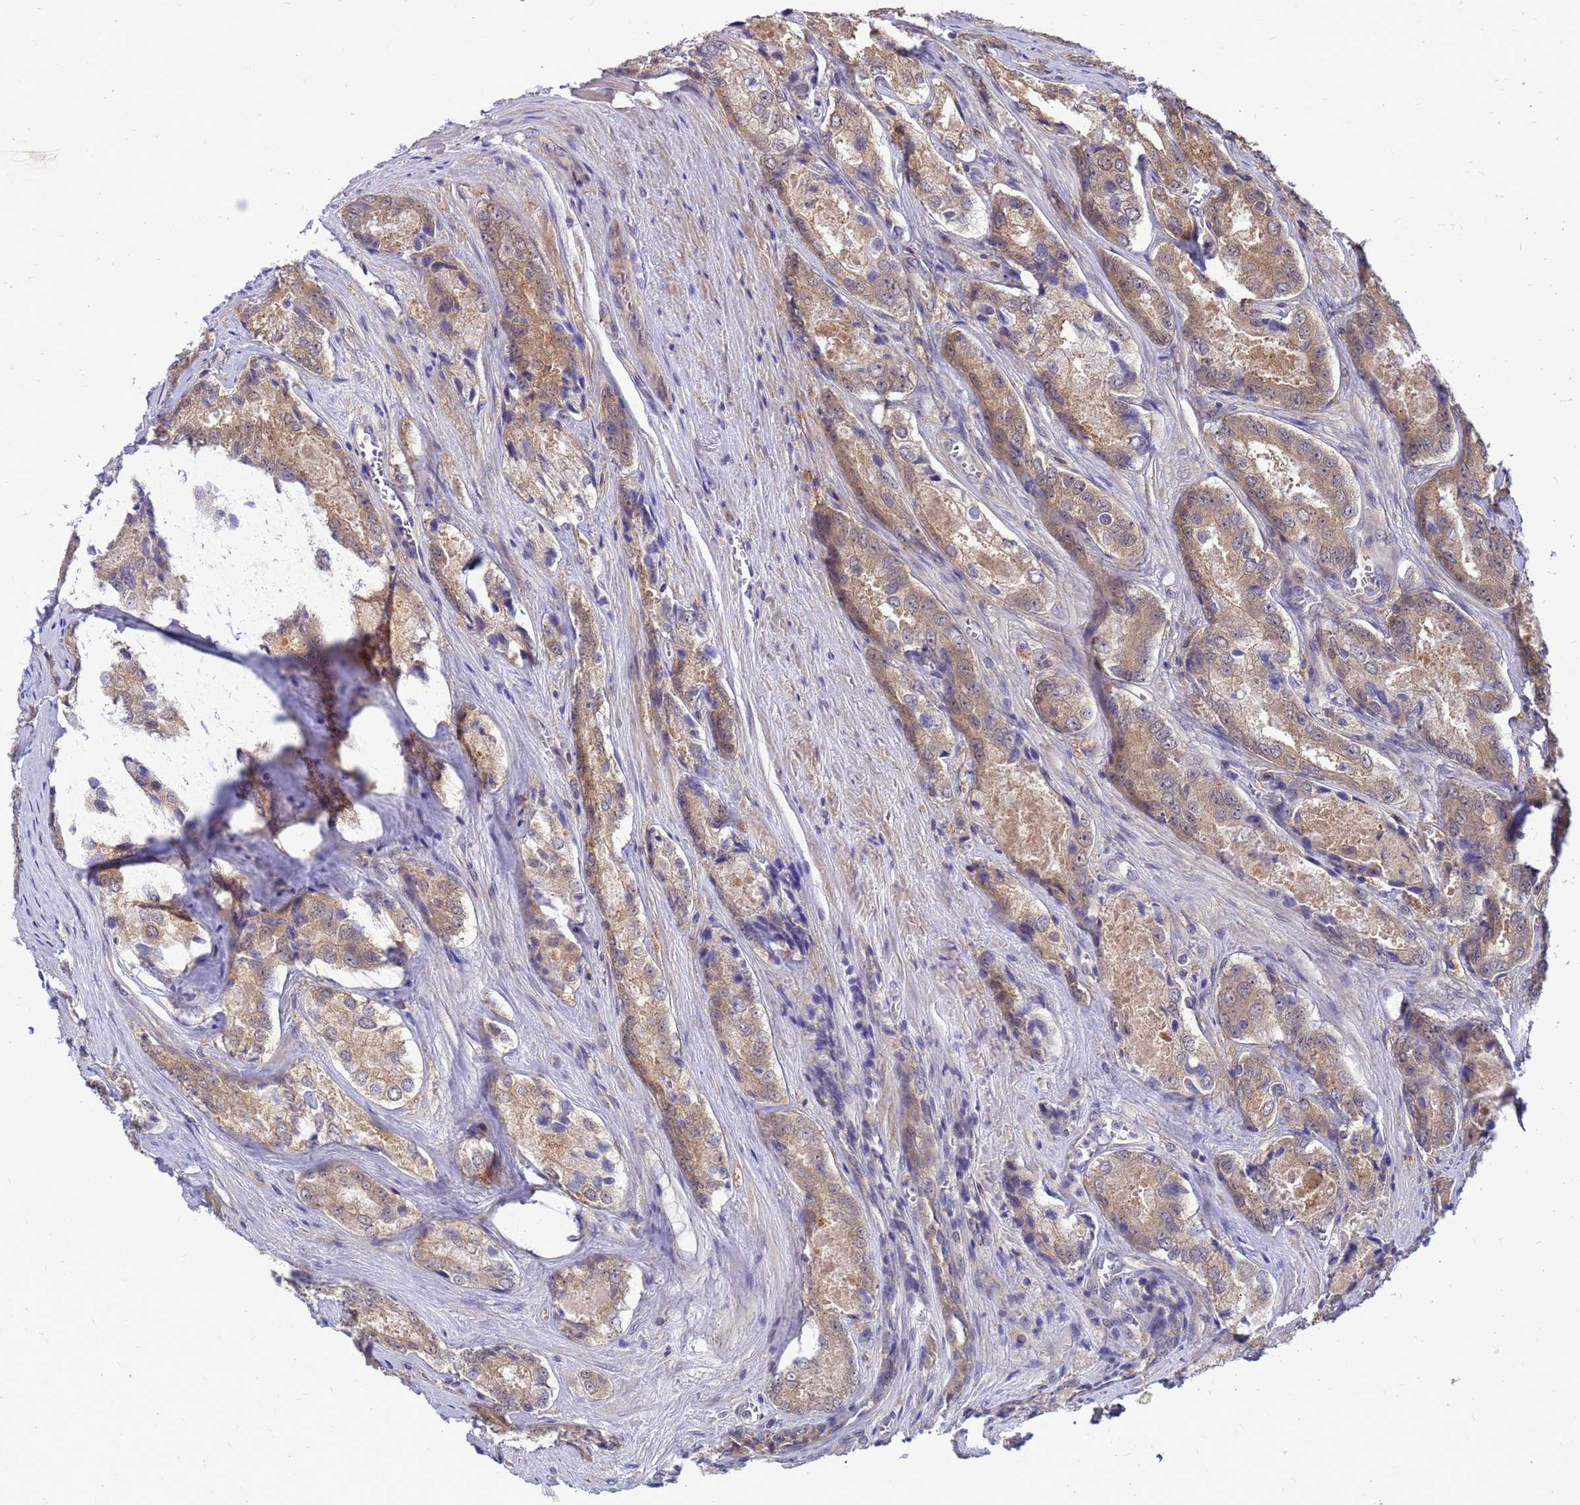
{"staining": {"intensity": "moderate", "quantity": ">75%", "location": "cytoplasmic/membranous"}, "tissue": "prostate cancer", "cell_type": "Tumor cells", "image_type": "cancer", "snomed": [{"axis": "morphology", "description": "Adenocarcinoma, Low grade"}, {"axis": "topography", "description": "Prostate"}], "caption": "A brown stain highlights moderate cytoplasmic/membranous expression of a protein in prostate cancer (low-grade adenocarcinoma) tumor cells.", "gene": "ENOPH1", "patient": {"sex": "male", "age": 68}}